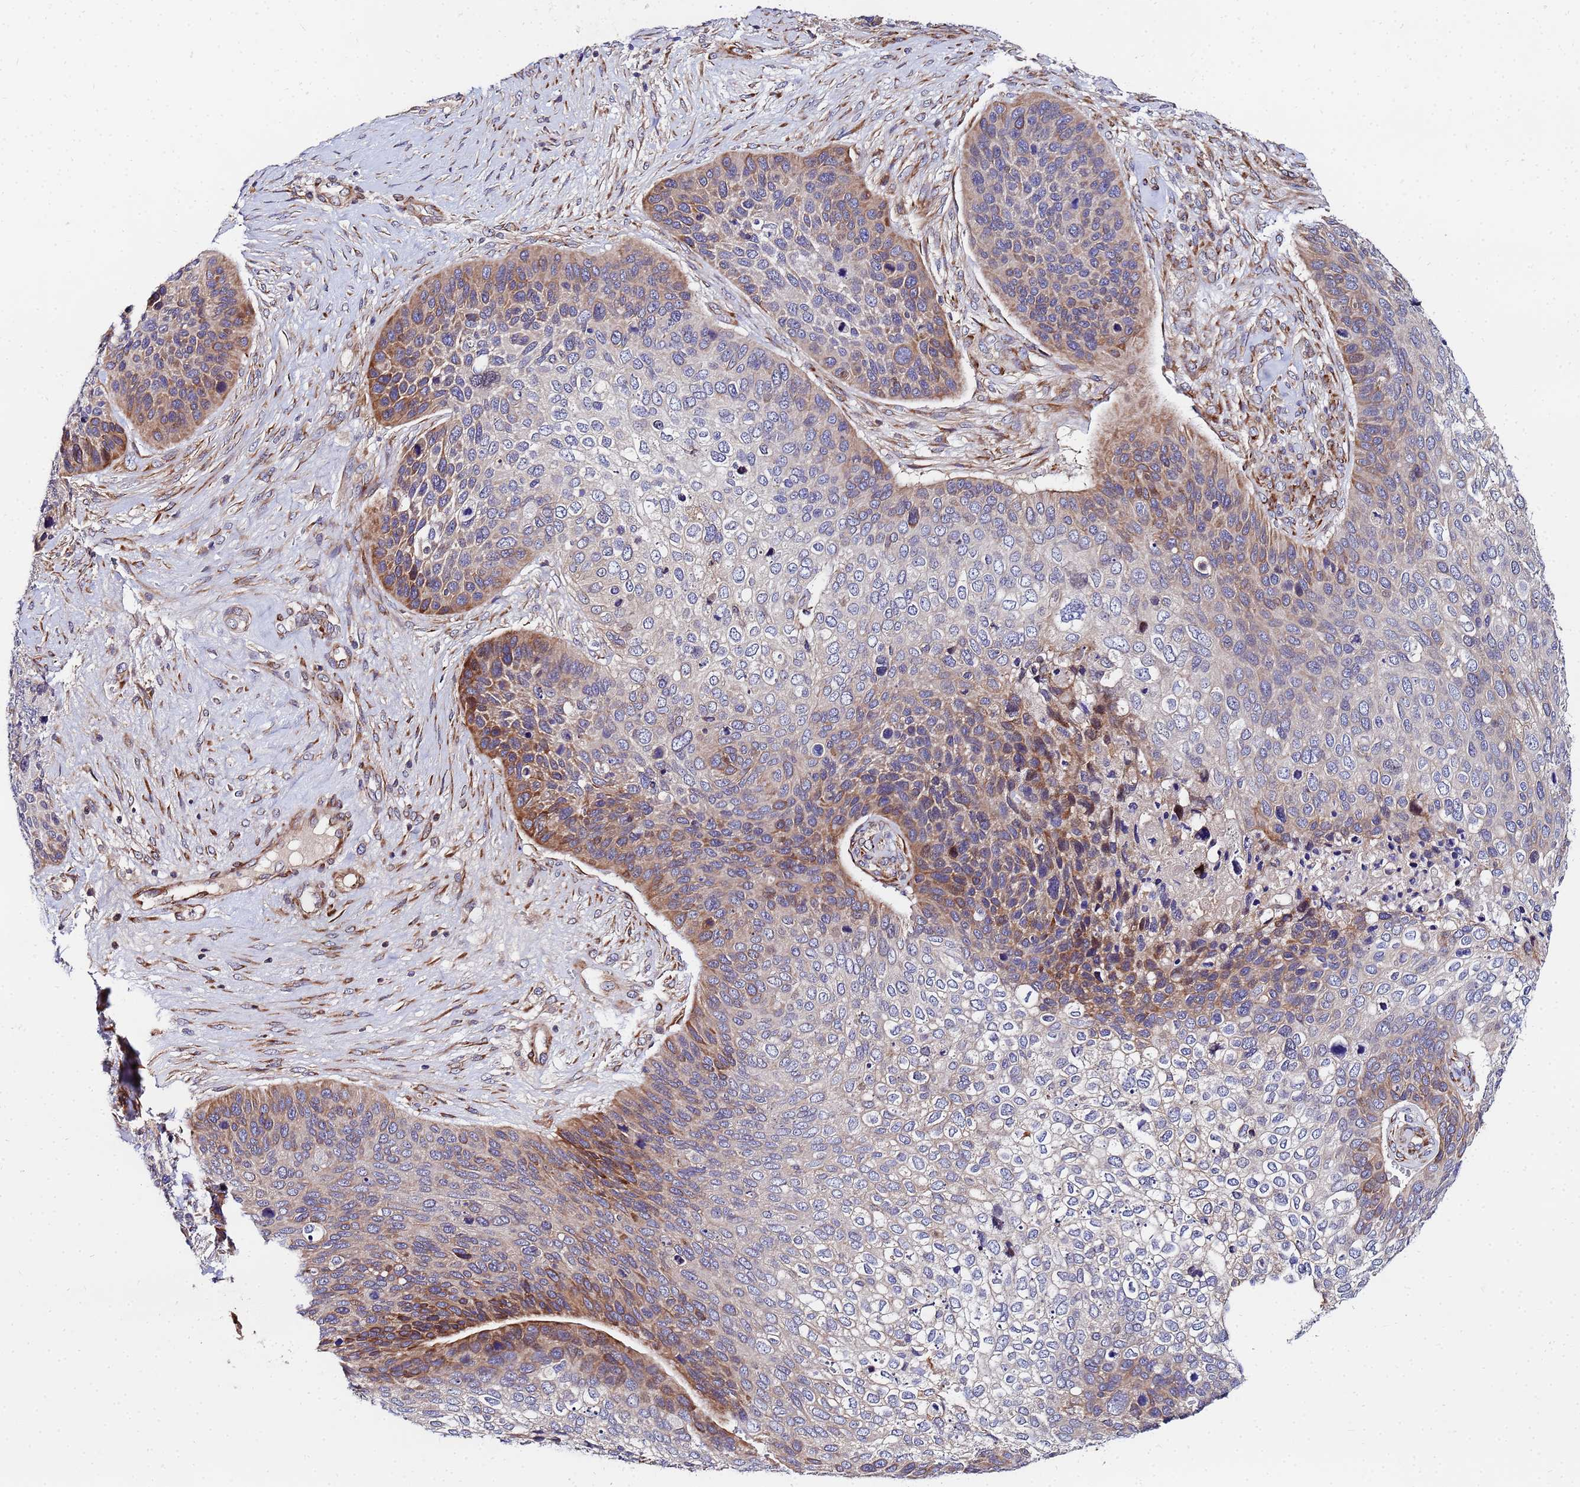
{"staining": {"intensity": "moderate", "quantity": "<25%", "location": "cytoplasmic/membranous"}, "tissue": "skin cancer", "cell_type": "Tumor cells", "image_type": "cancer", "snomed": [{"axis": "morphology", "description": "Basal cell carcinoma"}, {"axis": "topography", "description": "Skin"}], "caption": "Immunohistochemical staining of skin basal cell carcinoma displays moderate cytoplasmic/membranous protein expression in approximately <25% of tumor cells.", "gene": "POM121", "patient": {"sex": "female", "age": 74}}